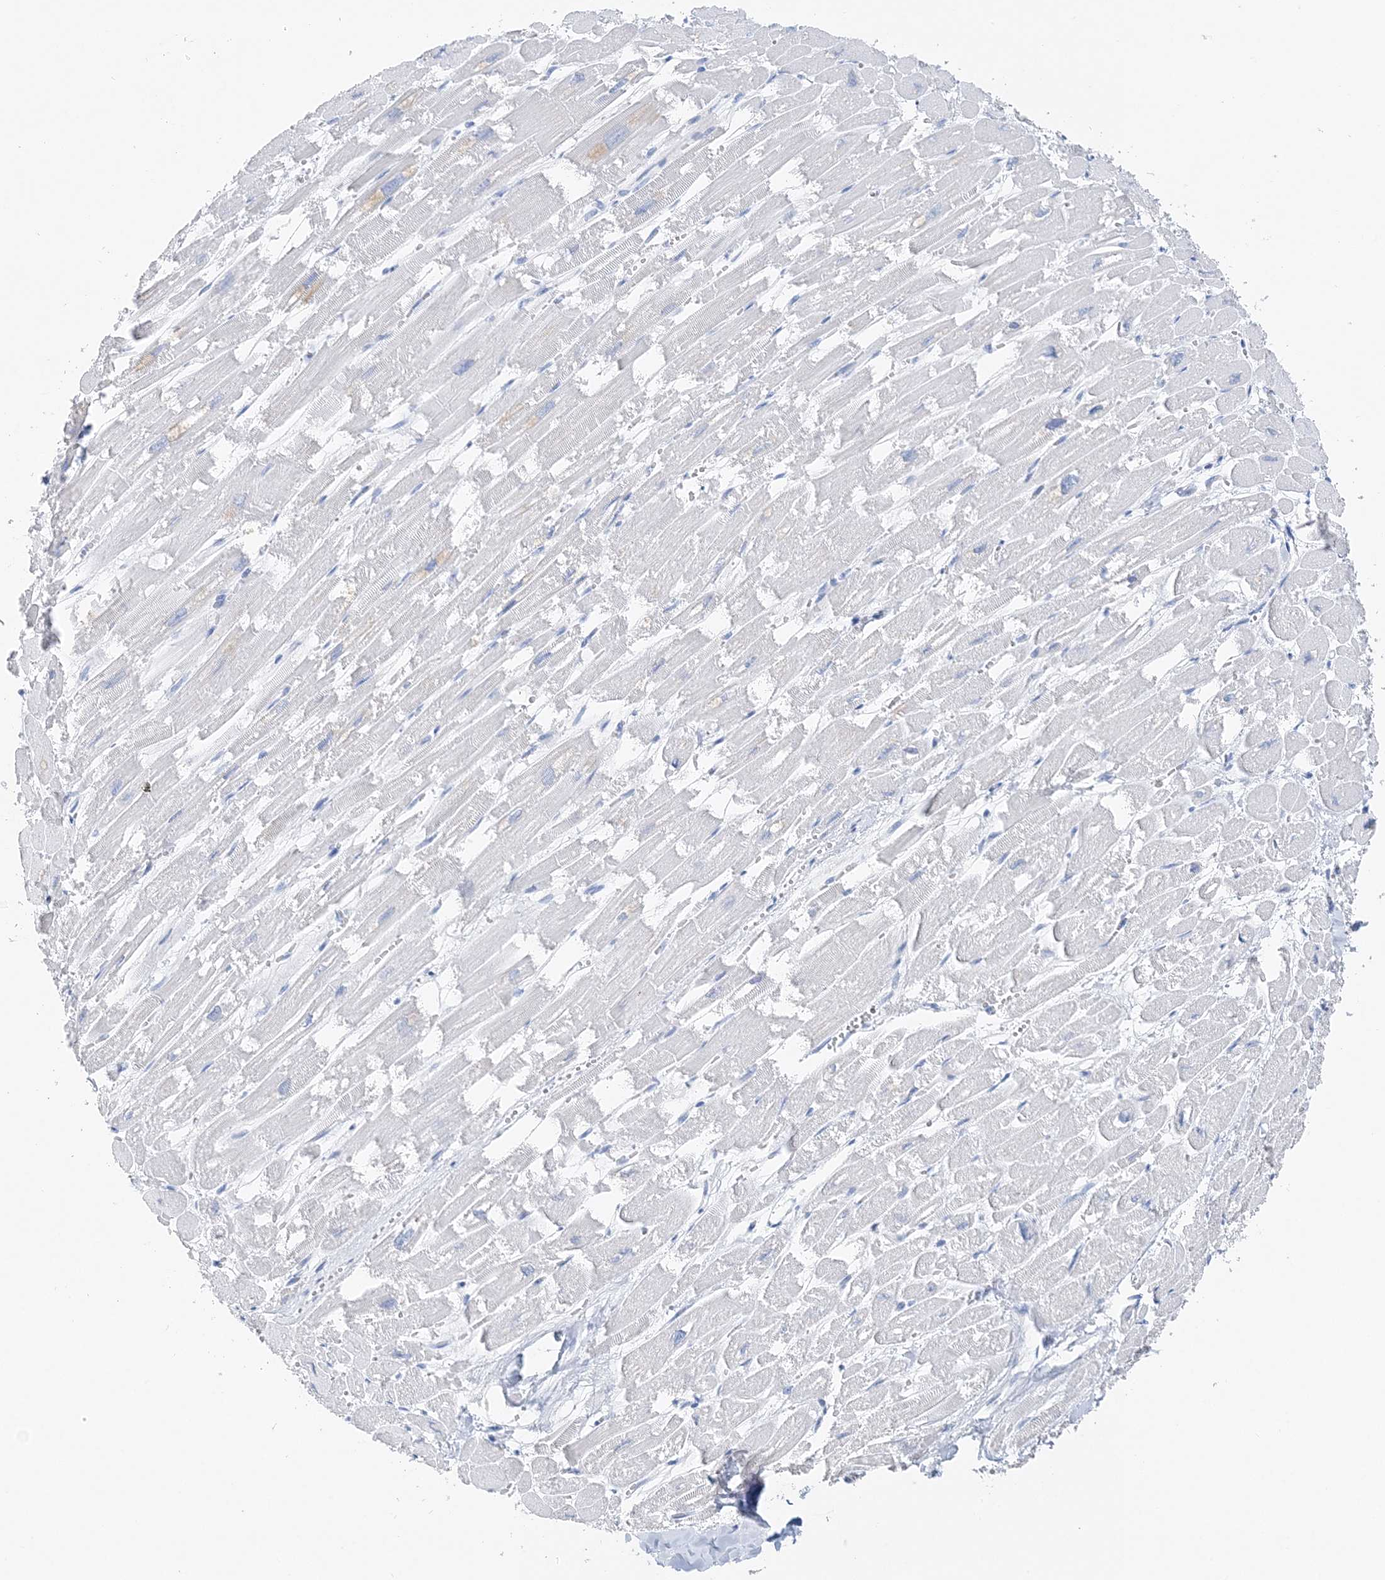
{"staining": {"intensity": "negative", "quantity": "none", "location": "none"}, "tissue": "heart muscle", "cell_type": "Cardiomyocytes", "image_type": "normal", "snomed": [{"axis": "morphology", "description": "Normal tissue, NOS"}, {"axis": "topography", "description": "Heart"}], "caption": "IHC of normal heart muscle demonstrates no positivity in cardiomyocytes.", "gene": "TSPYL6", "patient": {"sex": "male", "age": 54}}